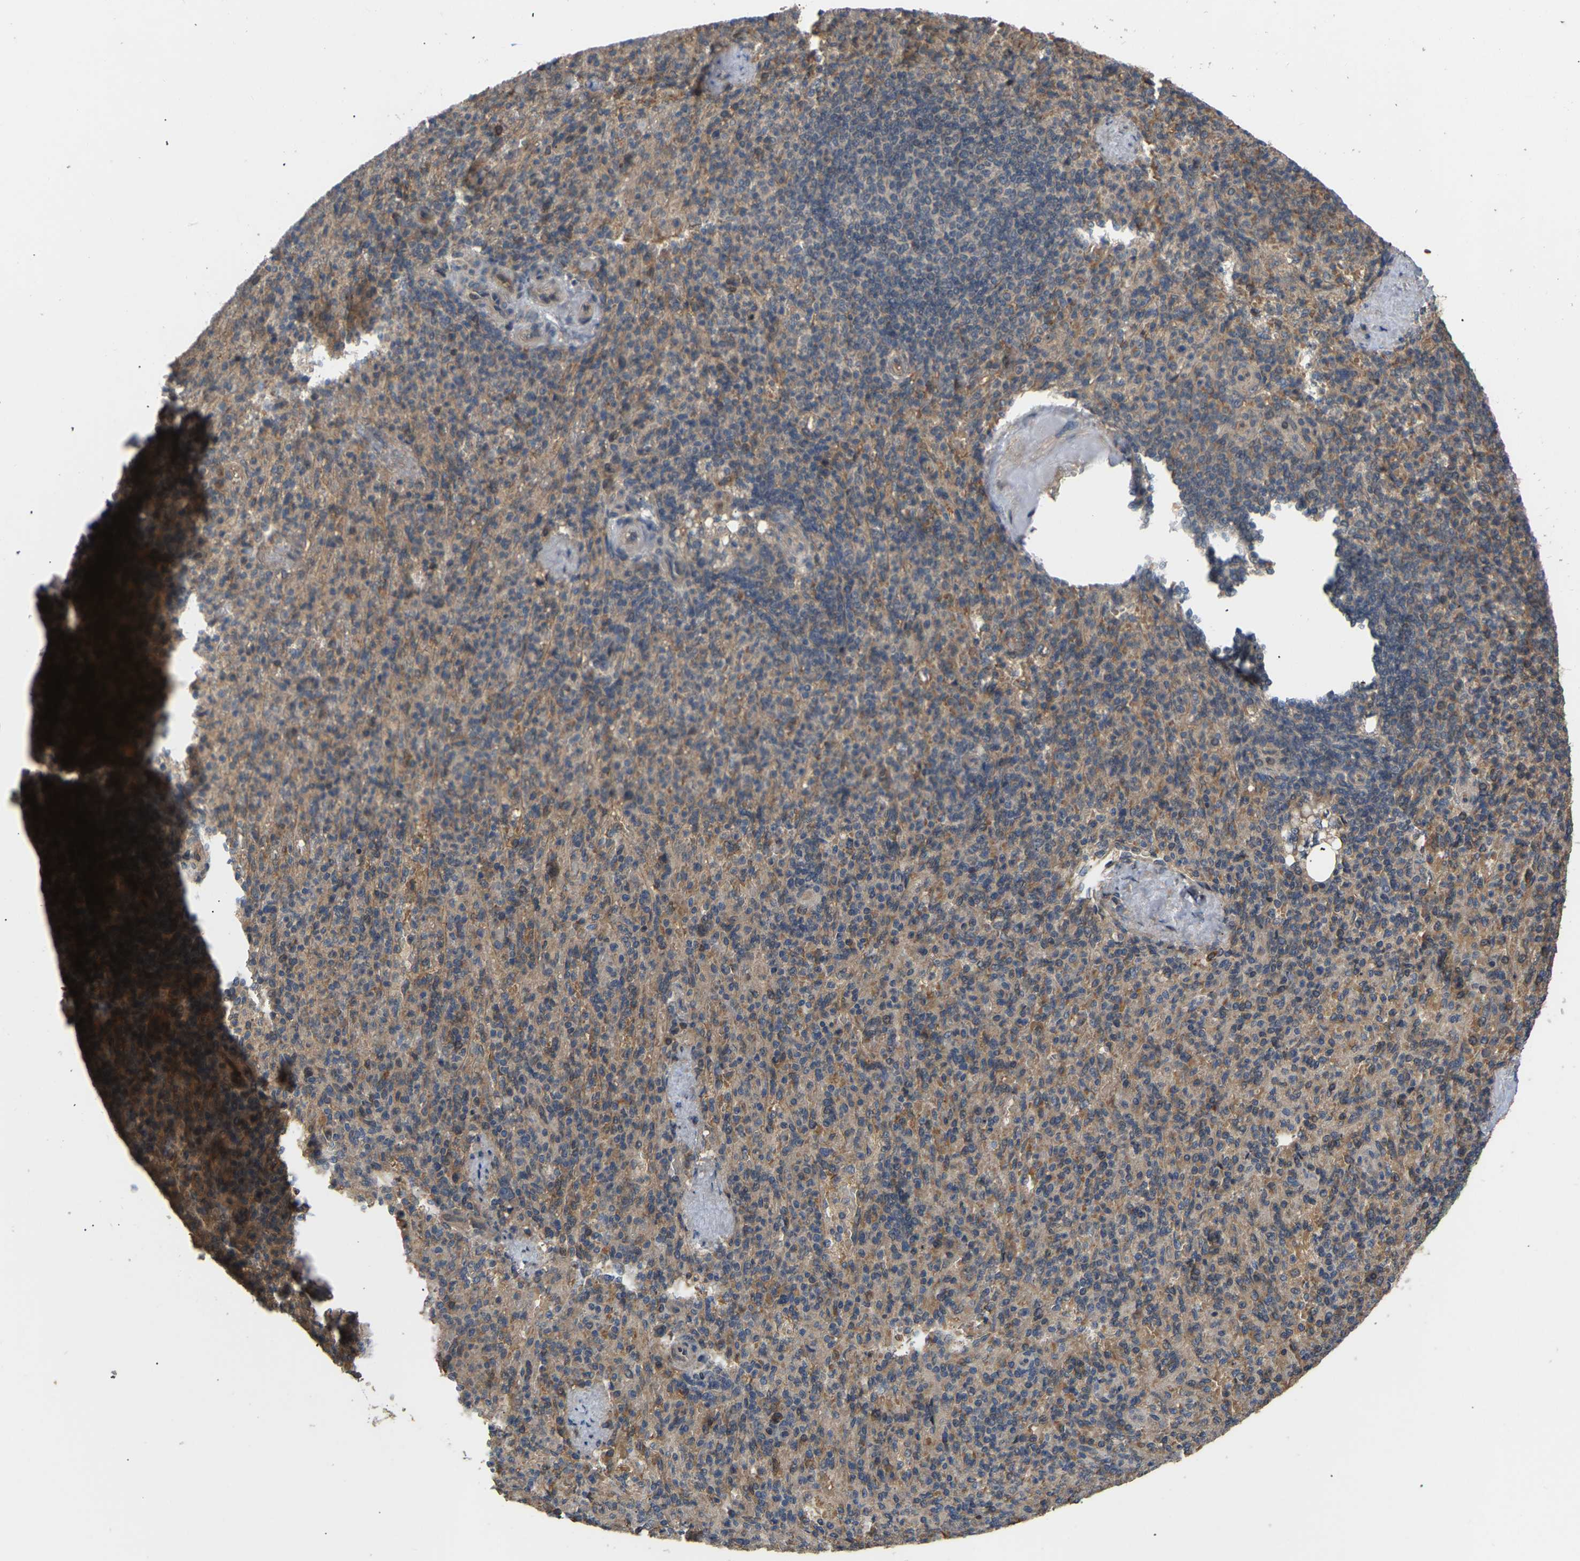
{"staining": {"intensity": "weak", "quantity": ">75%", "location": "cytoplasmic/membranous"}, "tissue": "spleen", "cell_type": "Cells in red pulp", "image_type": "normal", "snomed": [{"axis": "morphology", "description": "Normal tissue, NOS"}, {"axis": "topography", "description": "Spleen"}], "caption": "Immunohistochemistry of normal spleen reveals low levels of weak cytoplasmic/membranous expression in about >75% of cells in red pulp.", "gene": "LIMK2", "patient": {"sex": "female", "age": 74}}